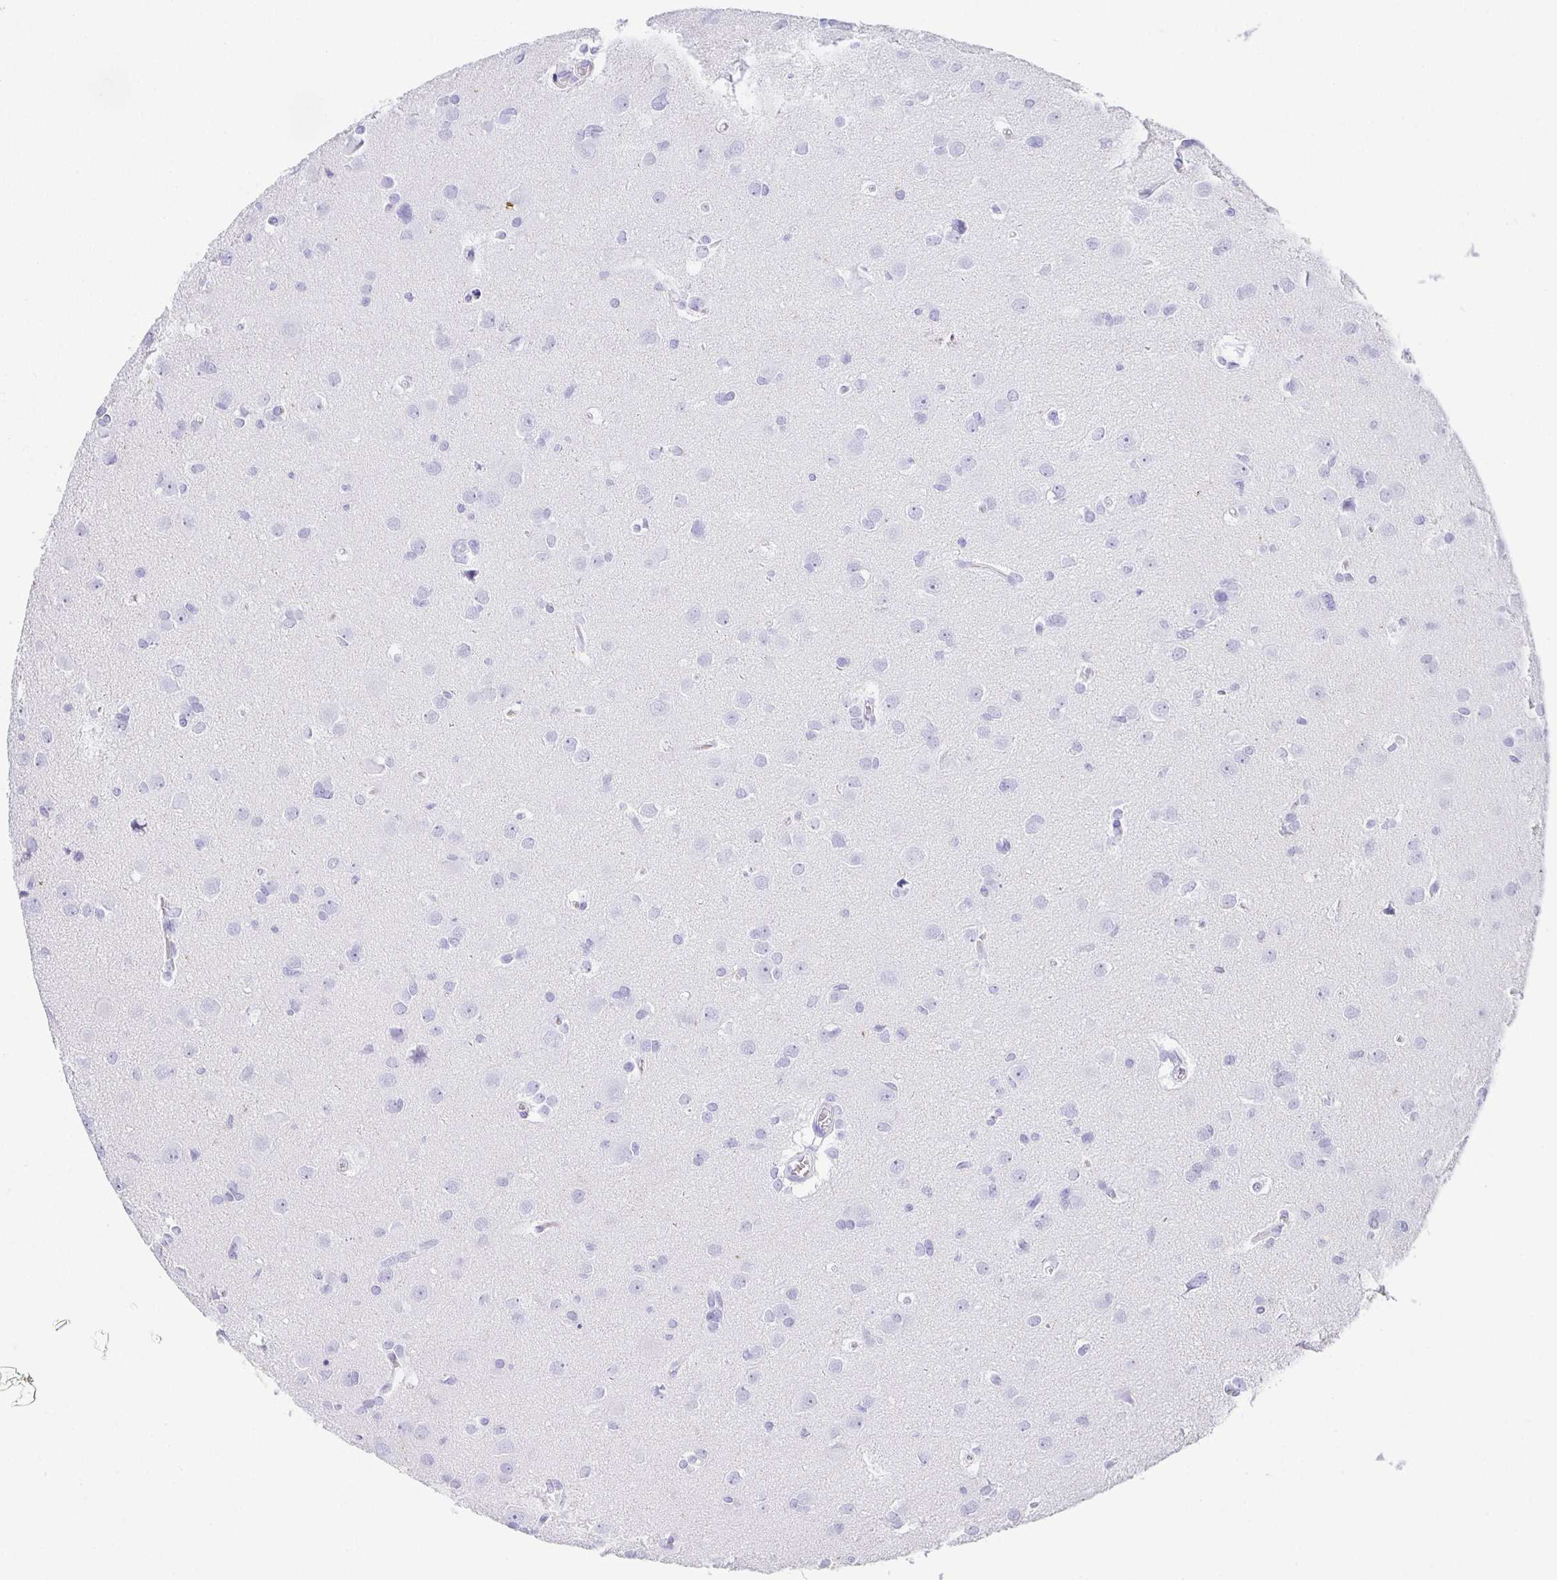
{"staining": {"intensity": "negative", "quantity": "none", "location": "none"}, "tissue": "glioma", "cell_type": "Tumor cells", "image_type": "cancer", "snomed": [{"axis": "morphology", "description": "Glioma, malignant, High grade"}, {"axis": "topography", "description": "Brain"}], "caption": "Tumor cells show no significant staining in malignant glioma (high-grade). (DAB (3,3'-diaminobenzidine) immunohistochemistry (IHC) with hematoxylin counter stain).", "gene": "CHAT", "patient": {"sex": "male", "age": 23}}